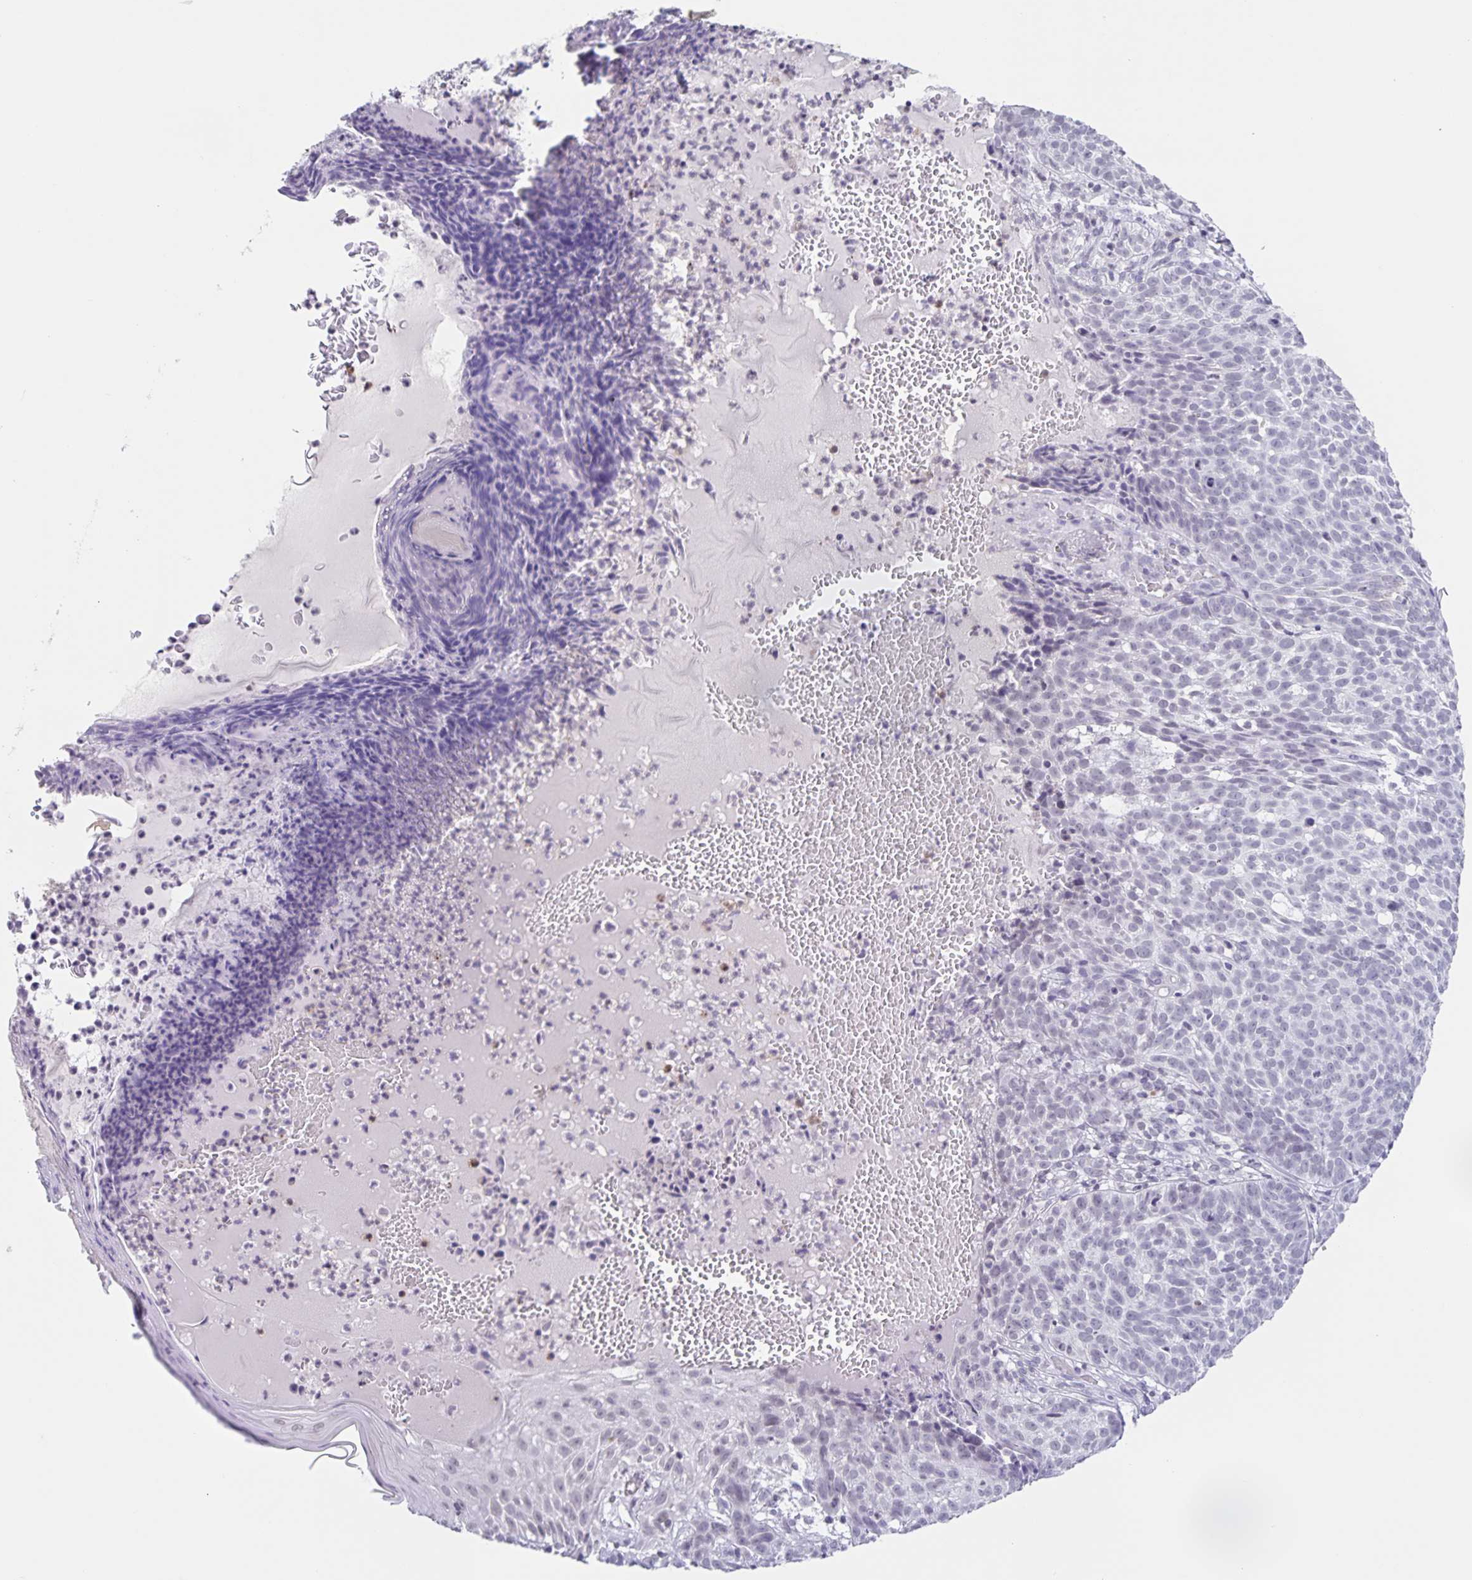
{"staining": {"intensity": "negative", "quantity": "none", "location": "none"}, "tissue": "skin cancer", "cell_type": "Tumor cells", "image_type": "cancer", "snomed": [{"axis": "morphology", "description": "Basal cell carcinoma"}, {"axis": "topography", "description": "Skin"}], "caption": "Basal cell carcinoma (skin) stained for a protein using immunohistochemistry (IHC) shows no positivity tumor cells.", "gene": "LCE6A", "patient": {"sex": "male", "age": 90}}